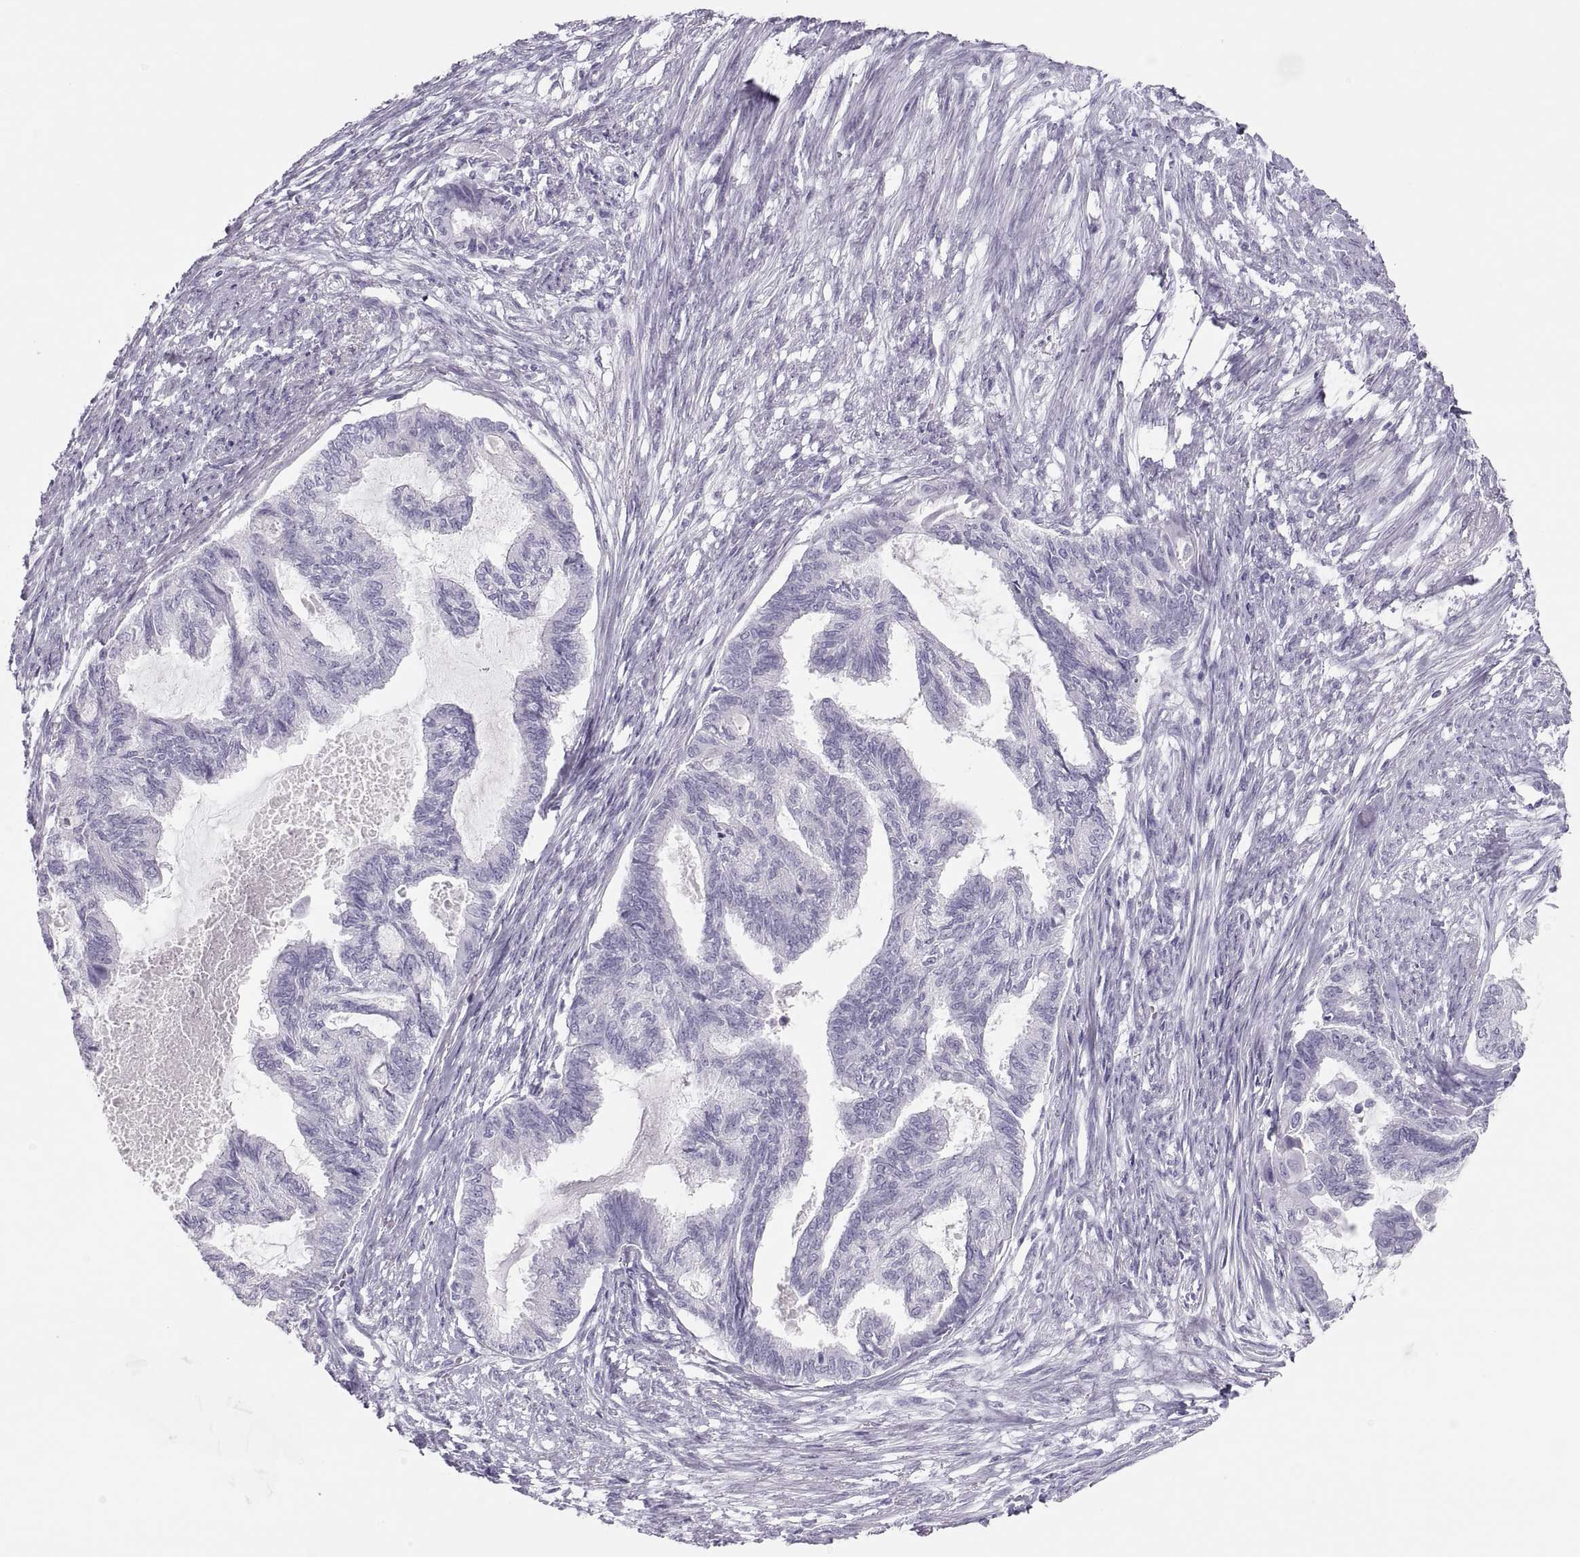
{"staining": {"intensity": "negative", "quantity": "none", "location": "none"}, "tissue": "endometrial cancer", "cell_type": "Tumor cells", "image_type": "cancer", "snomed": [{"axis": "morphology", "description": "Adenocarcinoma, NOS"}, {"axis": "topography", "description": "Endometrium"}], "caption": "Histopathology image shows no significant protein expression in tumor cells of adenocarcinoma (endometrial).", "gene": "SEMG1", "patient": {"sex": "female", "age": 86}}